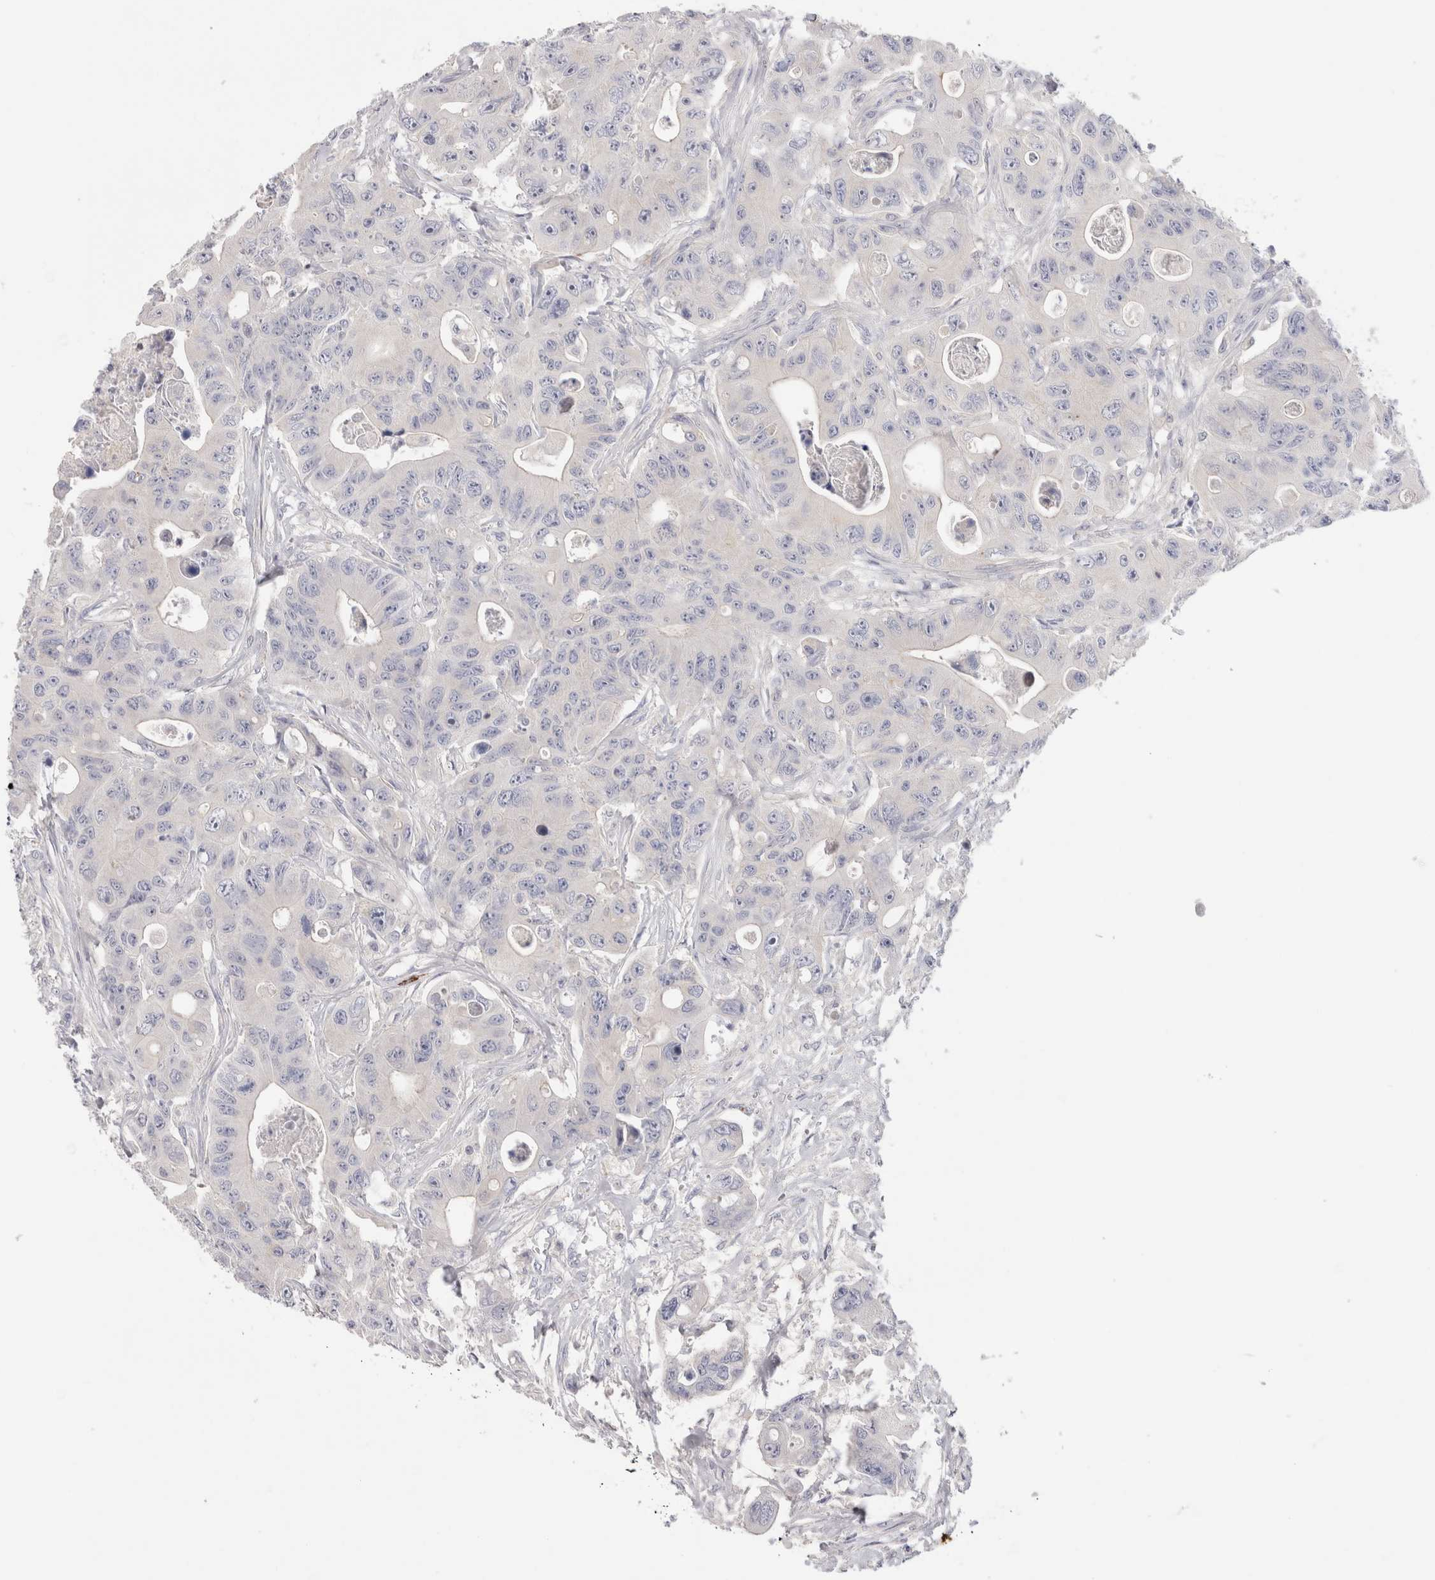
{"staining": {"intensity": "negative", "quantity": "none", "location": "none"}, "tissue": "colorectal cancer", "cell_type": "Tumor cells", "image_type": "cancer", "snomed": [{"axis": "morphology", "description": "Adenocarcinoma, NOS"}, {"axis": "topography", "description": "Colon"}], "caption": "The immunohistochemistry (IHC) image has no significant staining in tumor cells of adenocarcinoma (colorectal) tissue. The staining was performed using DAB to visualize the protein expression in brown, while the nuclei were stained in blue with hematoxylin (Magnification: 20x).", "gene": "SPINK2", "patient": {"sex": "female", "age": 46}}